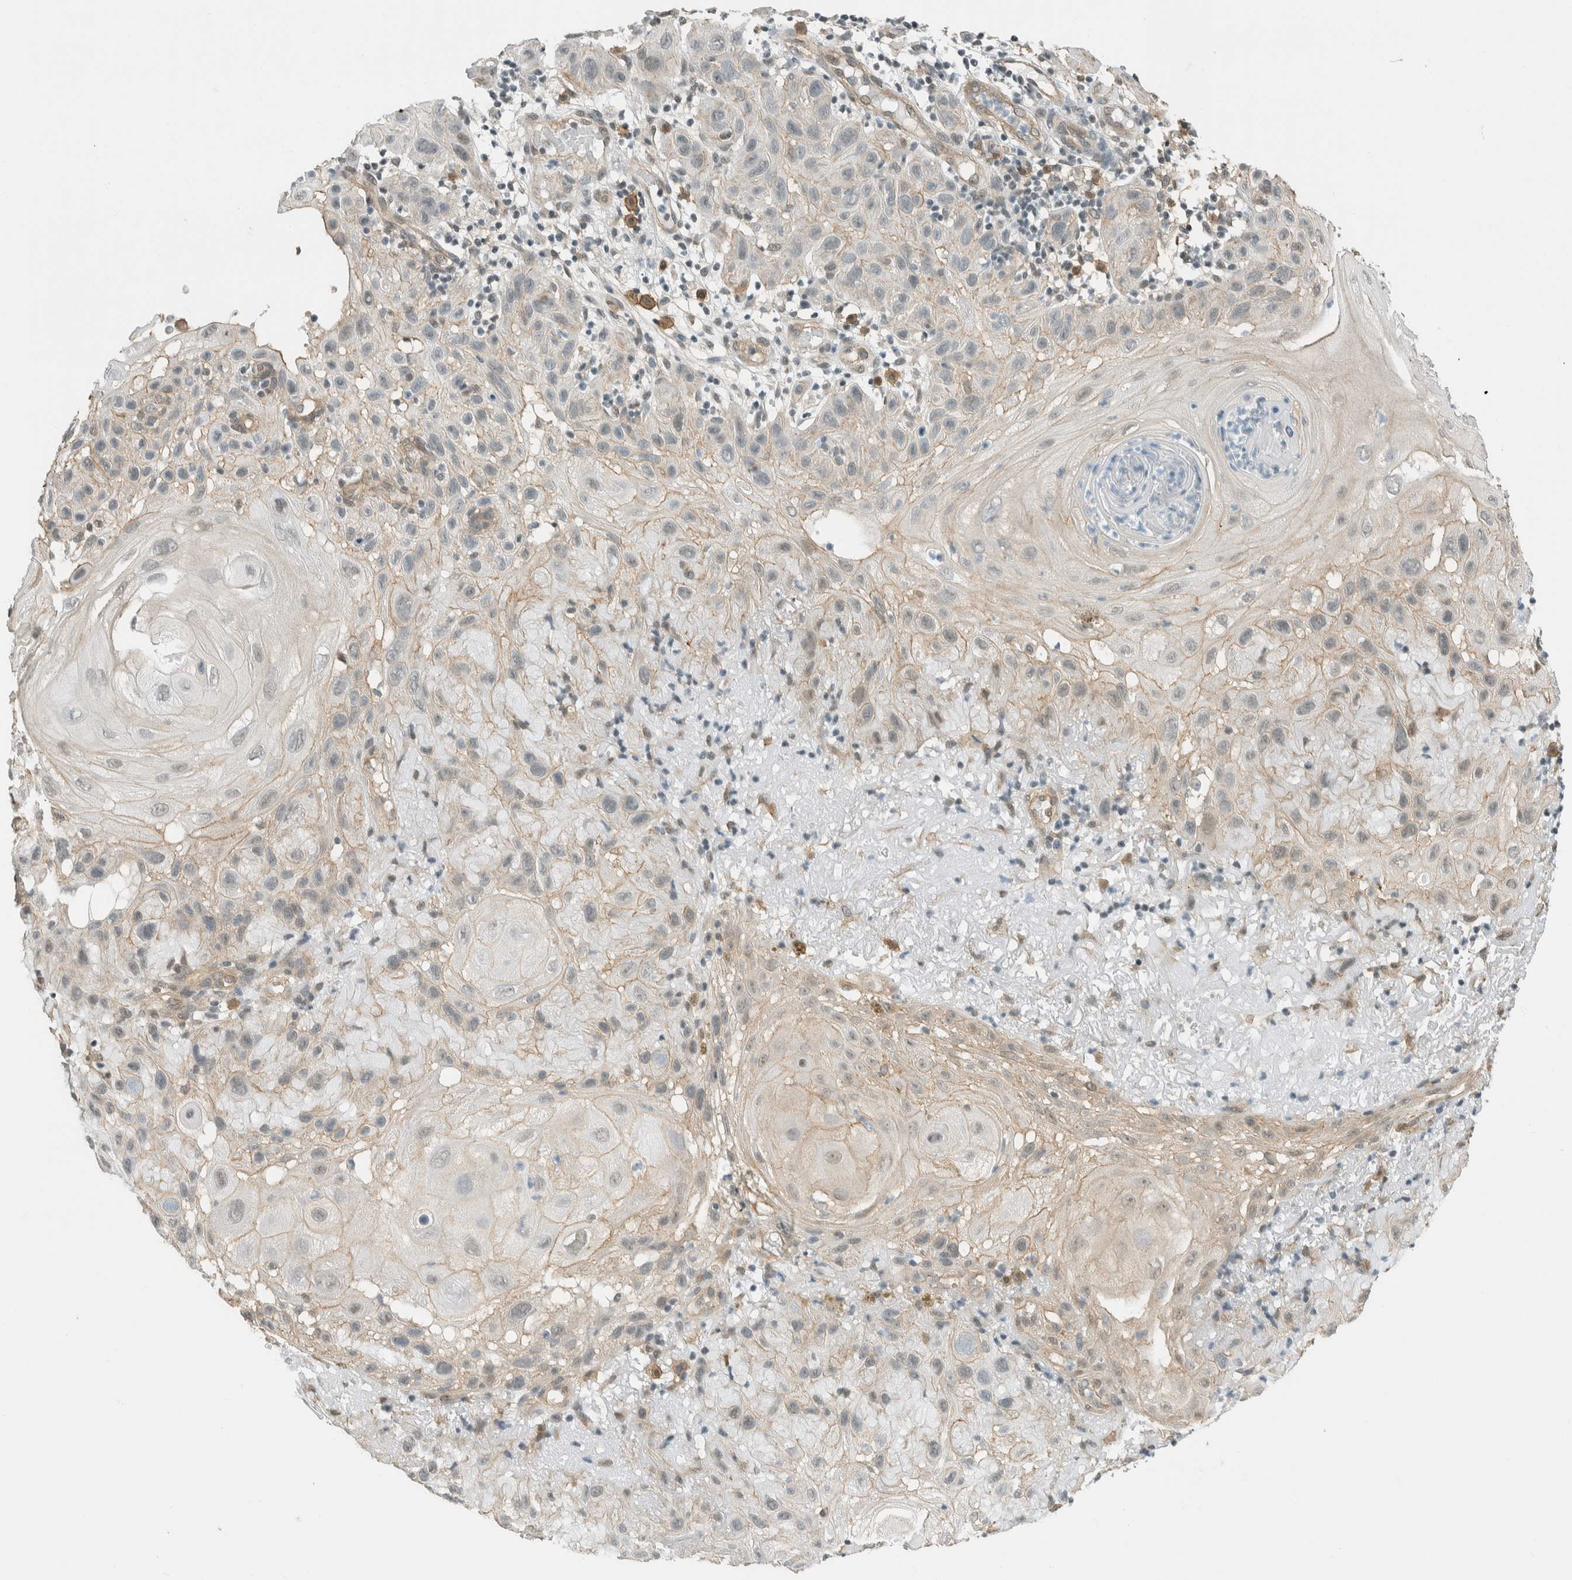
{"staining": {"intensity": "weak", "quantity": "25%-75%", "location": "cytoplasmic/membranous"}, "tissue": "skin cancer", "cell_type": "Tumor cells", "image_type": "cancer", "snomed": [{"axis": "morphology", "description": "Squamous cell carcinoma, NOS"}, {"axis": "topography", "description": "Skin"}], "caption": "An image of human squamous cell carcinoma (skin) stained for a protein demonstrates weak cytoplasmic/membranous brown staining in tumor cells.", "gene": "NIBAN2", "patient": {"sex": "female", "age": 96}}